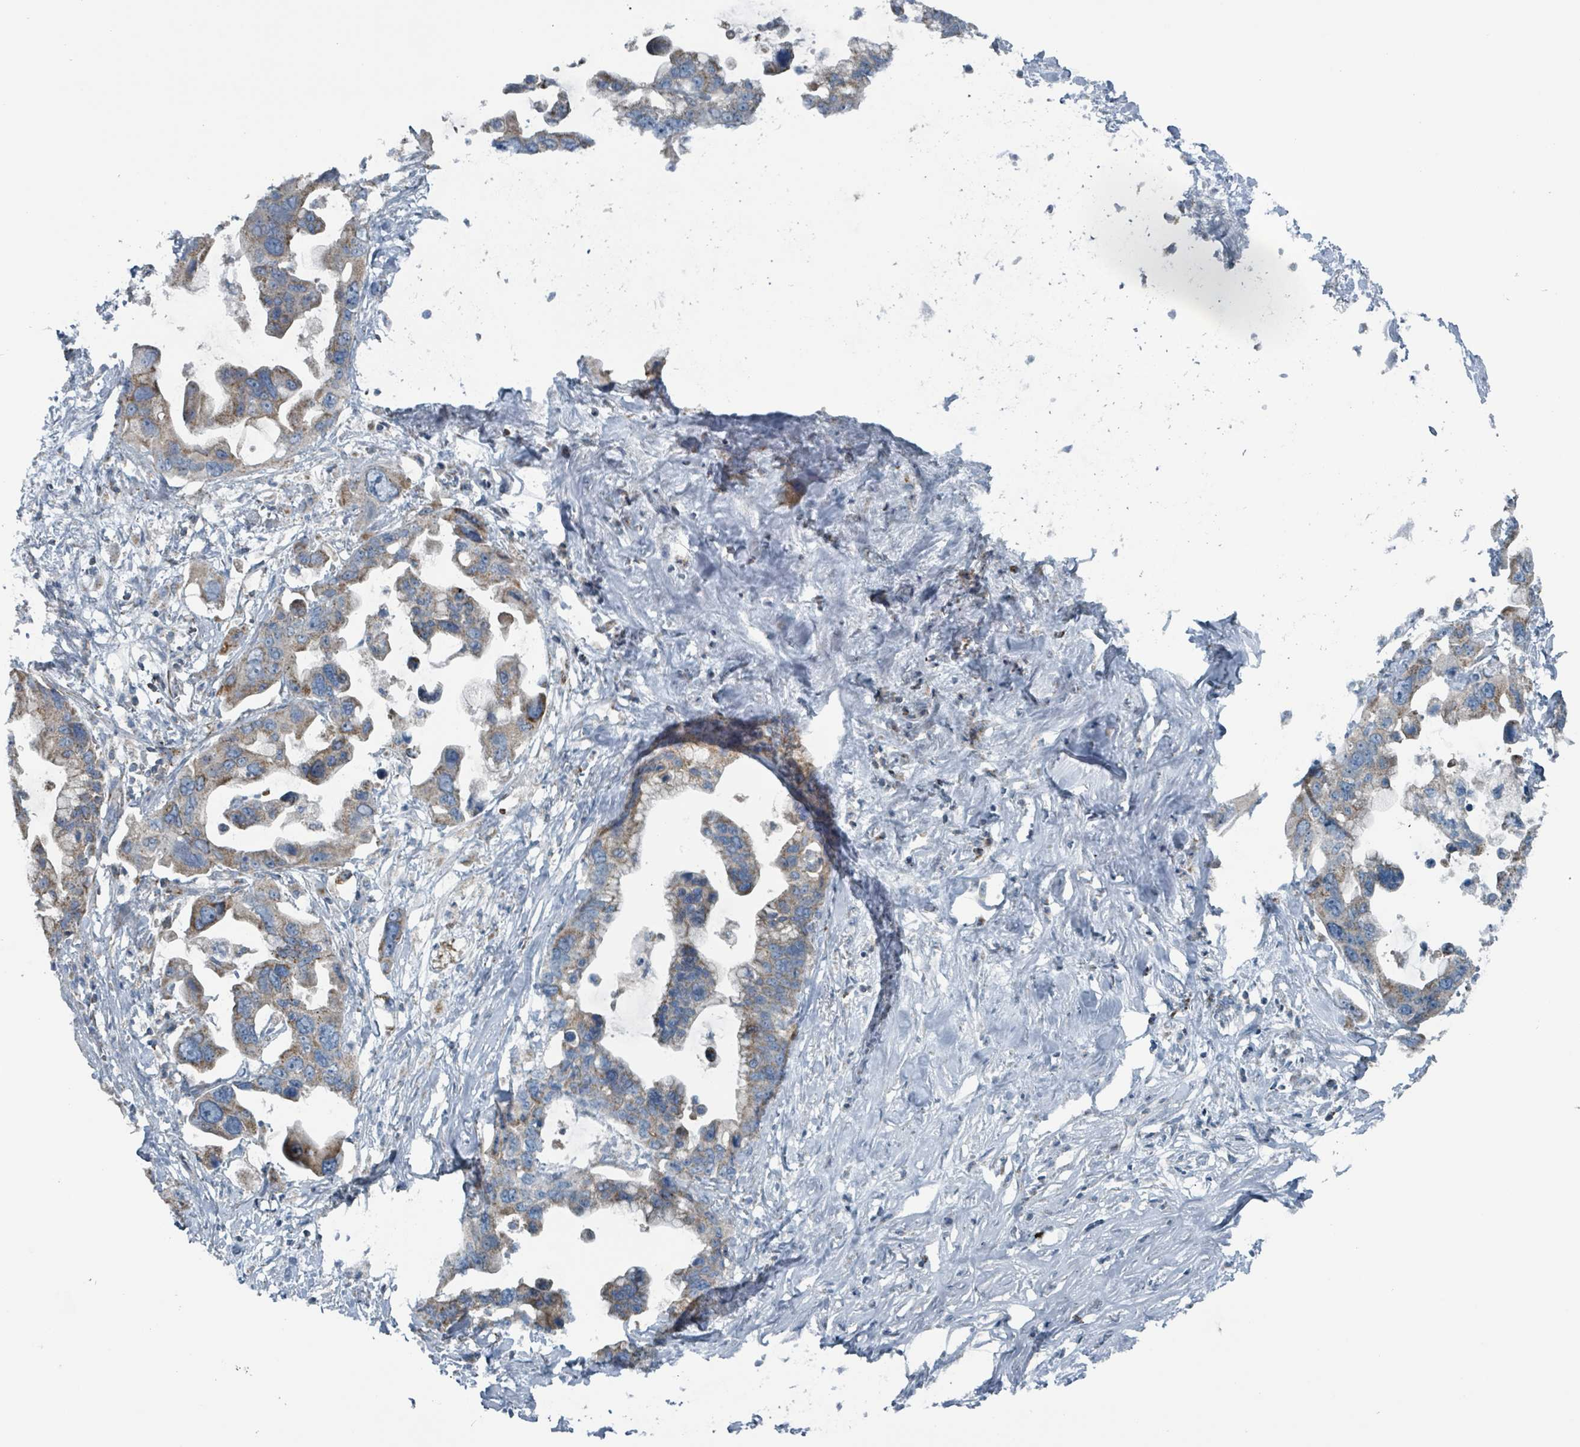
{"staining": {"intensity": "weak", "quantity": ">75%", "location": "cytoplasmic/membranous"}, "tissue": "pancreatic cancer", "cell_type": "Tumor cells", "image_type": "cancer", "snomed": [{"axis": "morphology", "description": "Adenocarcinoma, NOS"}, {"axis": "topography", "description": "Pancreas"}], "caption": "Immunohistochemistry (IHC) histopathology image of human pancreatic cancer (adenocarcinoma) stained for a protein (brown), which exhibits low levels of weak cytoplasmic/membranous positivity in approximately >75% of tumor cells.", "gene": "ABHD18", "patient": {"sex": "female", "age": 83}}